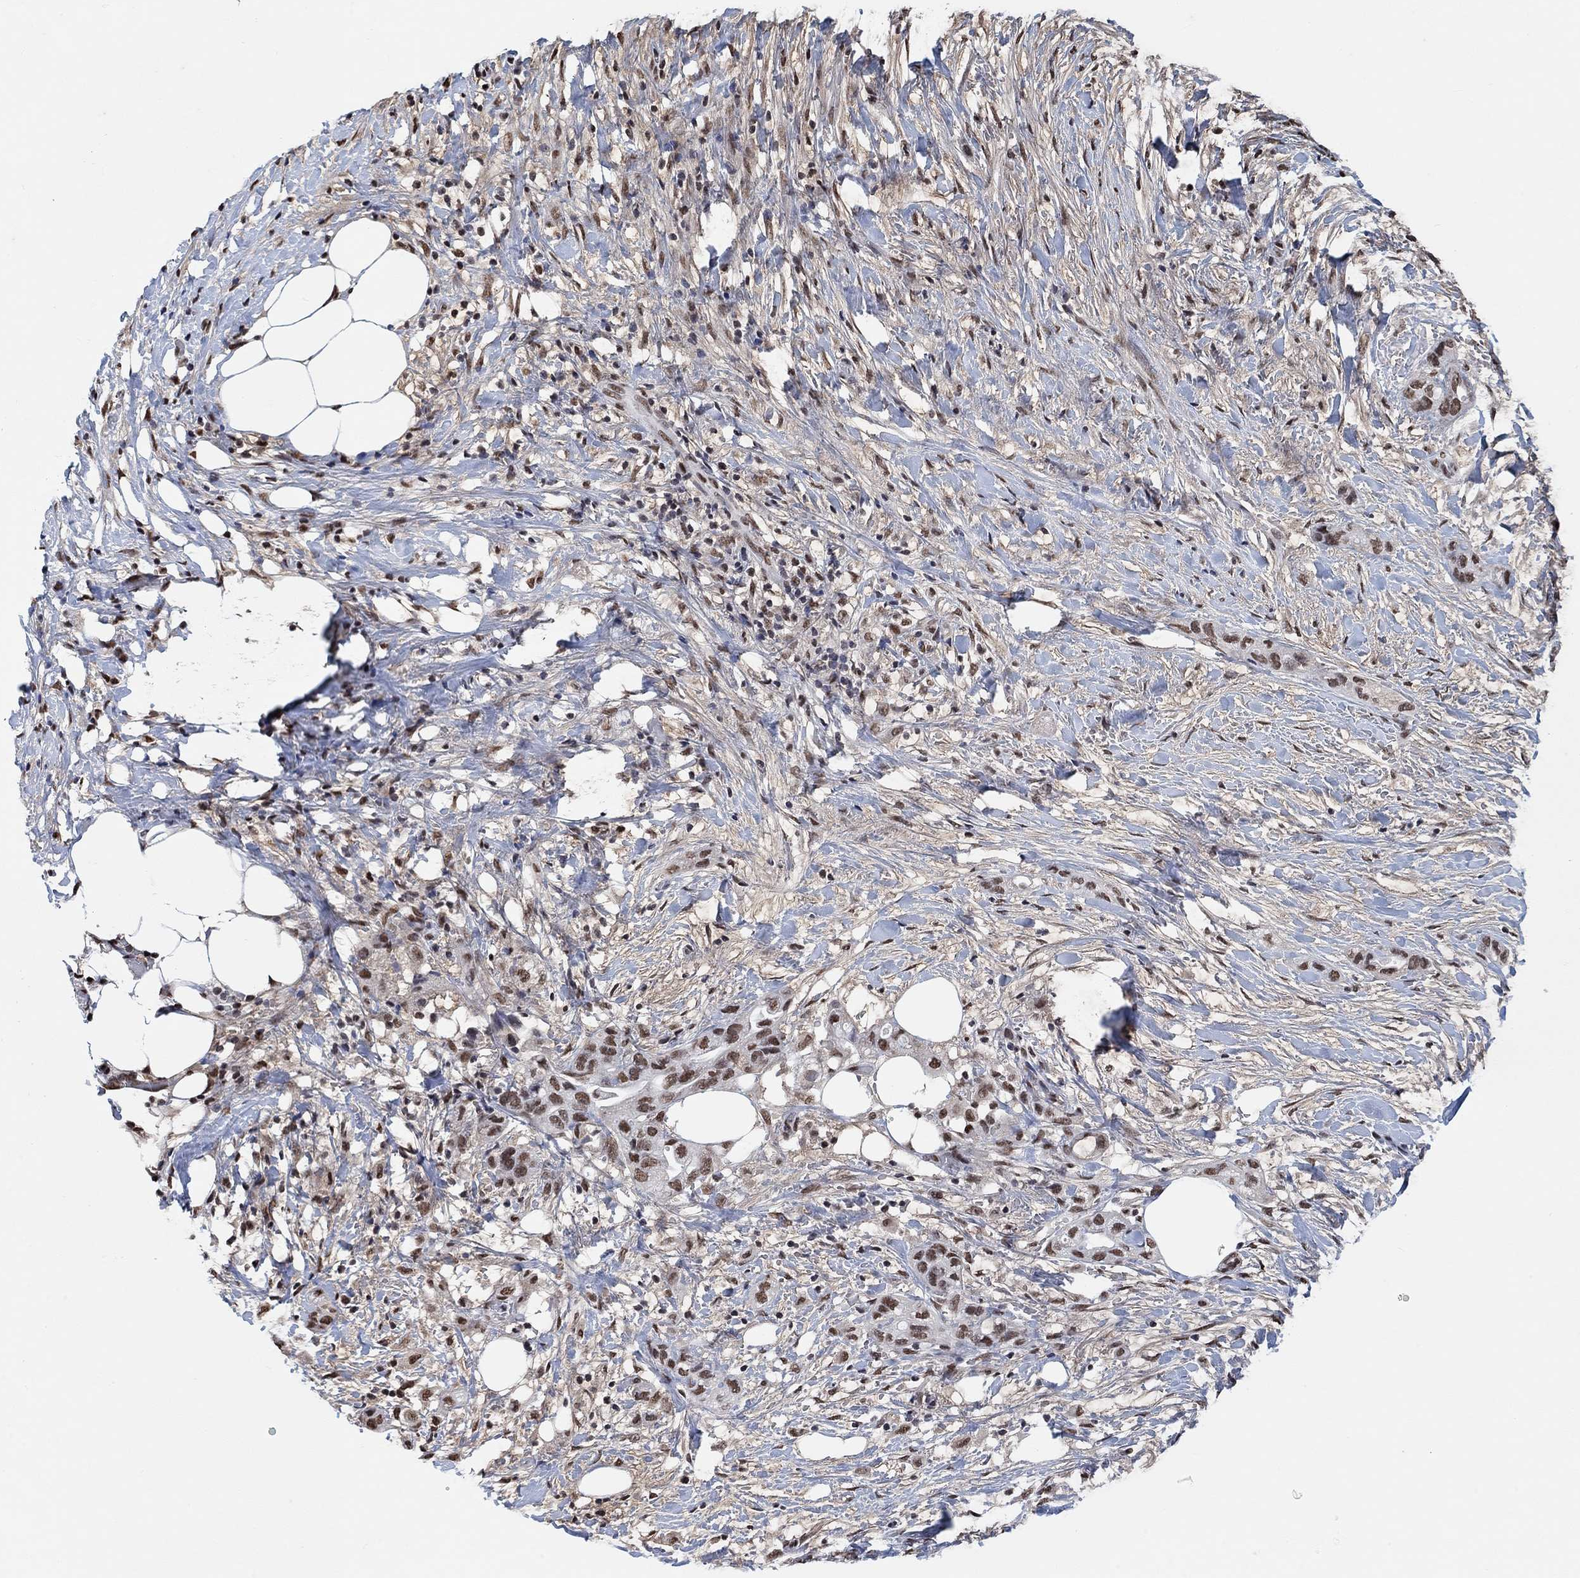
{"staining": {"intensity": "strong", "quantity": "25%-75%", "location": "nuclear"}, "tissue": "pancreatic cancer", "cell_type": "Tumor cells", "image_type": "cancer", "snomed": [{"axis": "morphology", "description": "Adenocarcinoma, NOS"}, {"axis": "topography", "description": "Pancreas"}], "caption": "Strong nuclear staining for a protein is seen in approximately 25%-75% of tumor cells of adenocarcinoma (pancreatic) using IHC.", "gene": "USP39", "patient": {"sex": "female", "age": 72}}